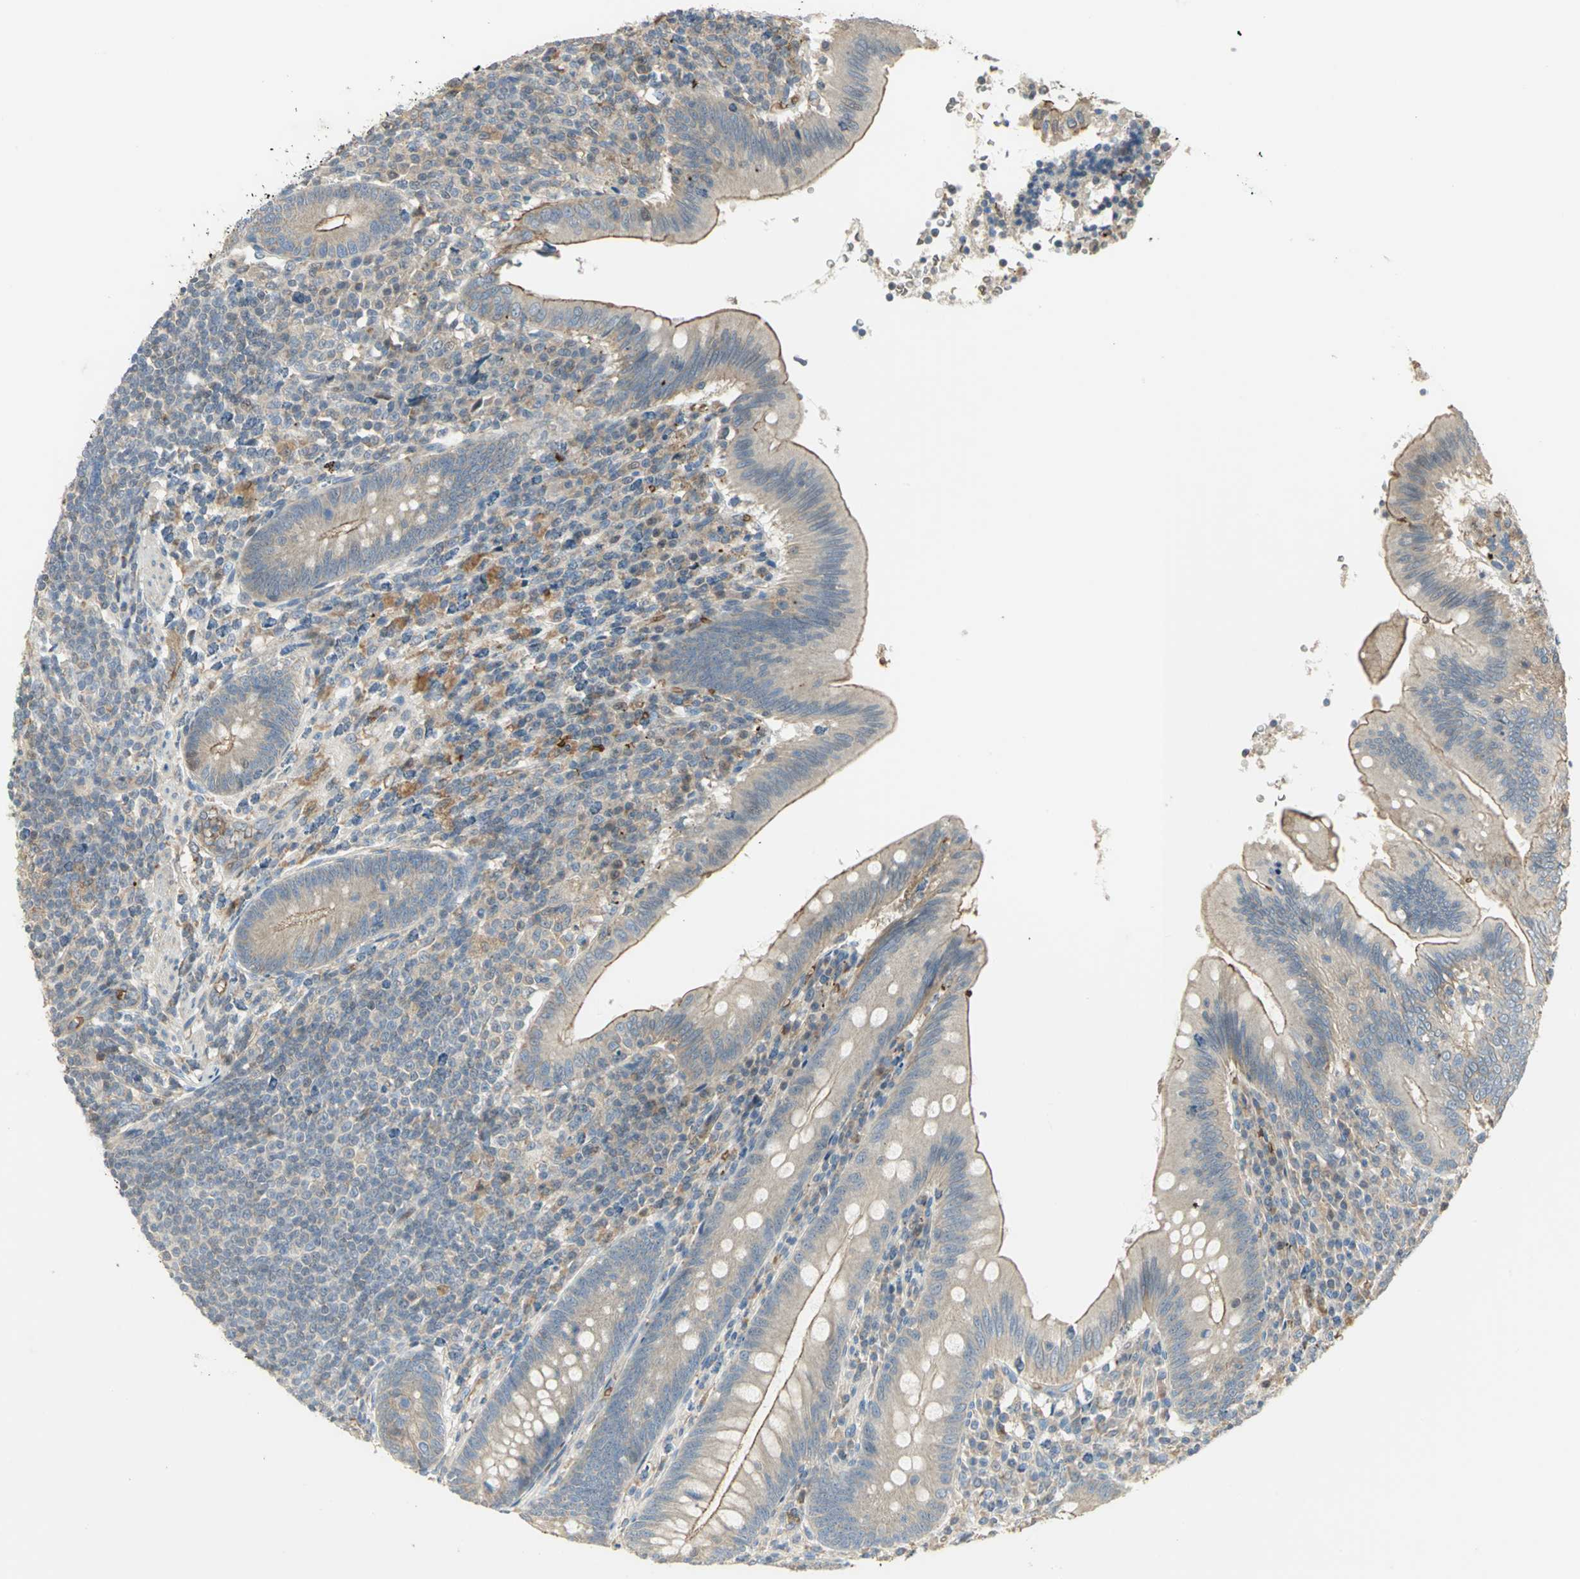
{"staining": {"intensity": "moderate", "quantity": ">75%", "location": "cytoplasmic/membranous"}, "tissue": "appendix", "cell_type": "Glandular cells", "image_type": "normal", "snomed": [{"axis": "morphology", "description": "Normal tissue, NOS"}, {"axis": "morphology", "description": "Inflammation, NOS"}, {"axis": "topography", "description": "Appendix"}], "caption": "DAB immunohistochemical staining of unremarkable human appendix exhibits moderate cytoplasmic/membranous protein staining in about >75% of glandular cells. (IHC, brightfield microscopy, high magnification).", "gene": "ANK1", "patient": {"sex": "male", "age": 46}}